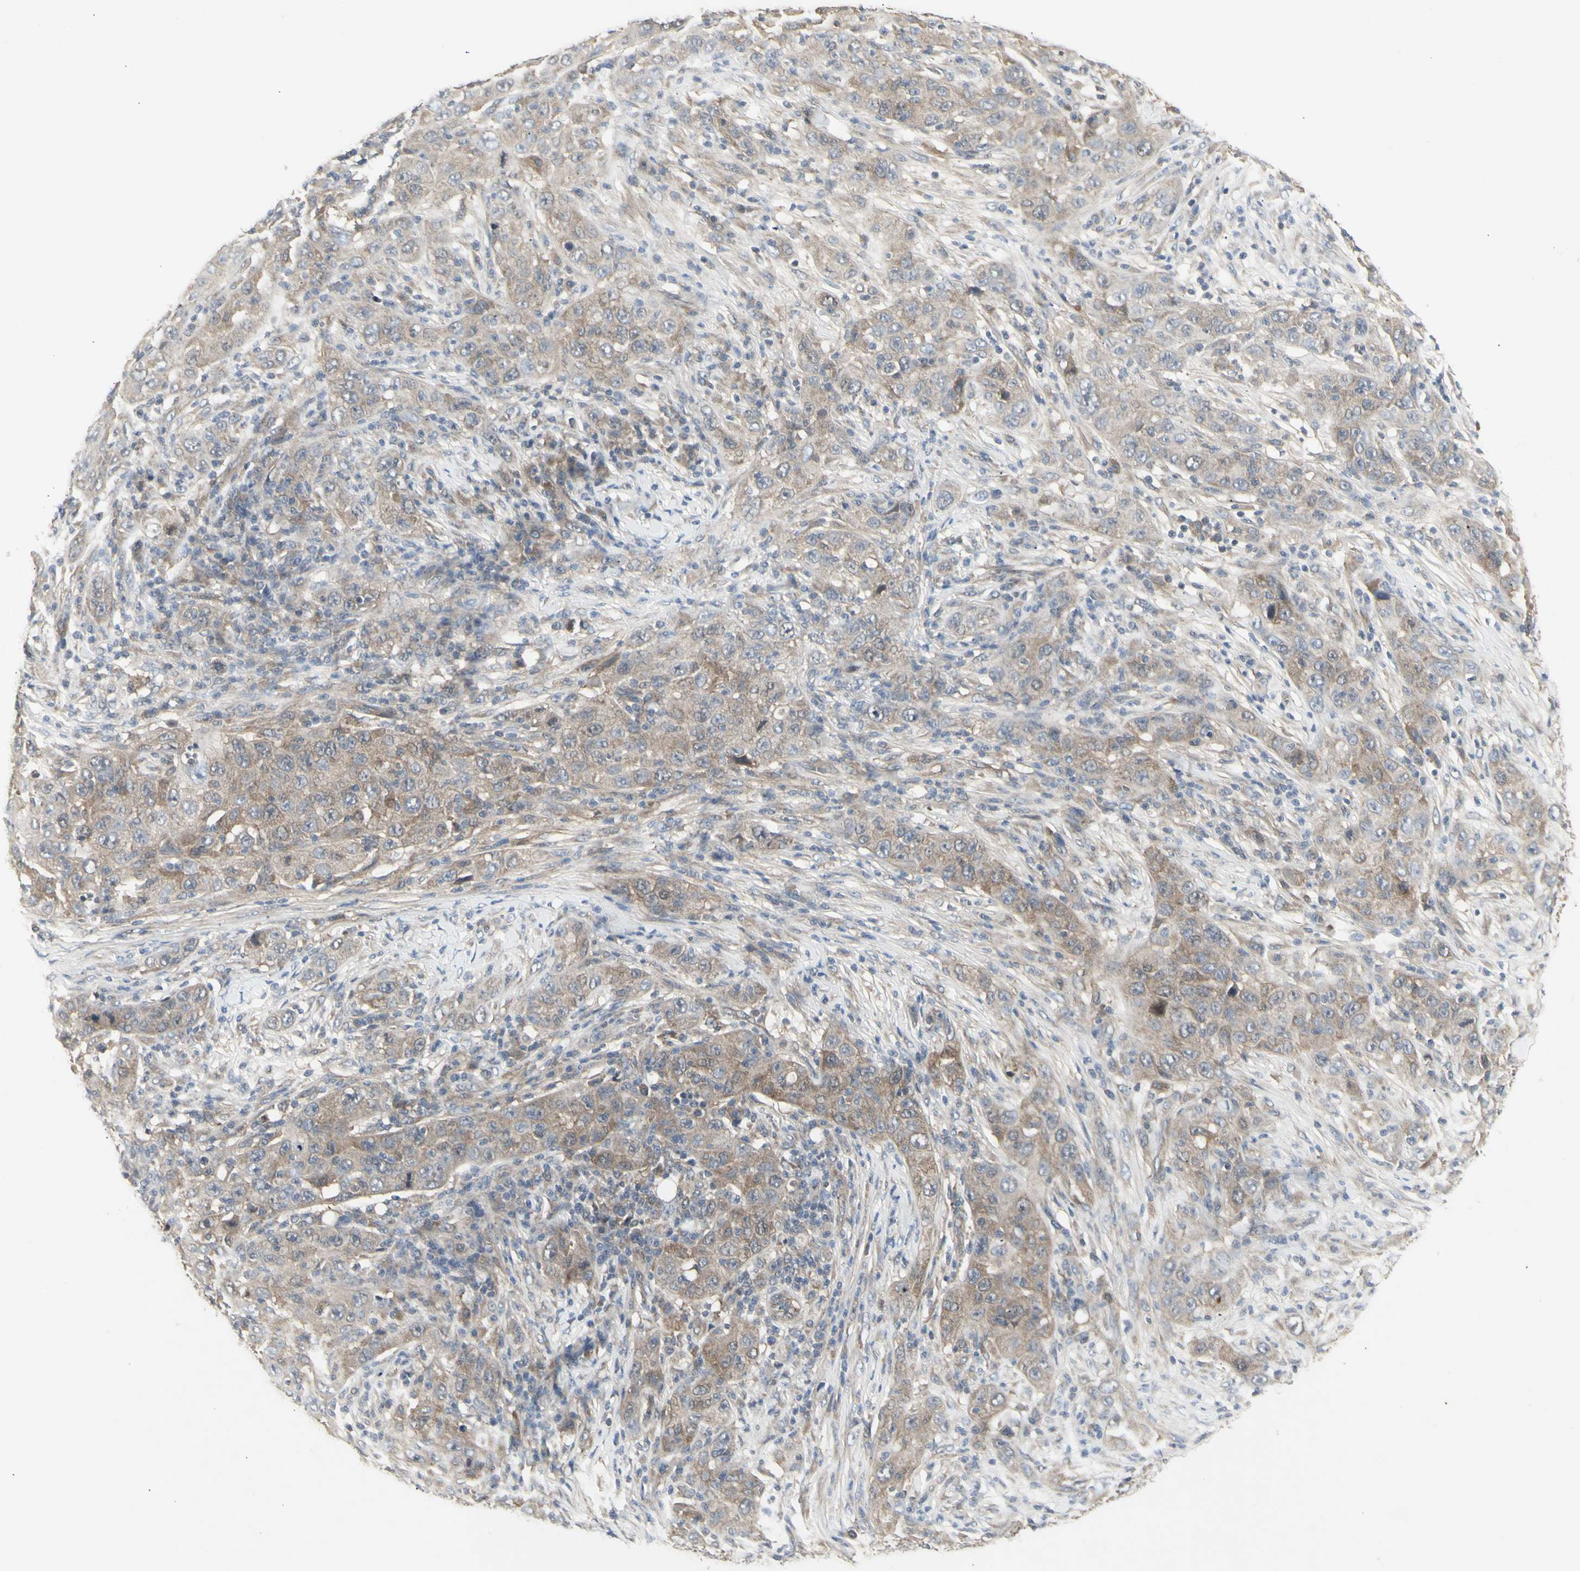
{"staining": {"intensity": "weak", "quantity": ">75%", "location": "cytoplasmic/membranous"}, "tissue": "skin cancer", "cell_type": "Tumor cells", "image_type": "cancer", "snomed": [{"axis": "morphology", "description": "Squamous cell carcinoma, NOS"}, {"axis": "topography", "description": "Skin"}], "caption": "A high-resolution micrograph shows IHC staining of skin squamous cell carcinoma, which displays weak cytoplasmic/membranous expression in approximately >75% of tumor cells. The protein of interest is shown in brown color, while the nuclei are stained blue.", "gene": "CHURC1-FNTB", "patient": {"sex": "female", "age": 88}}